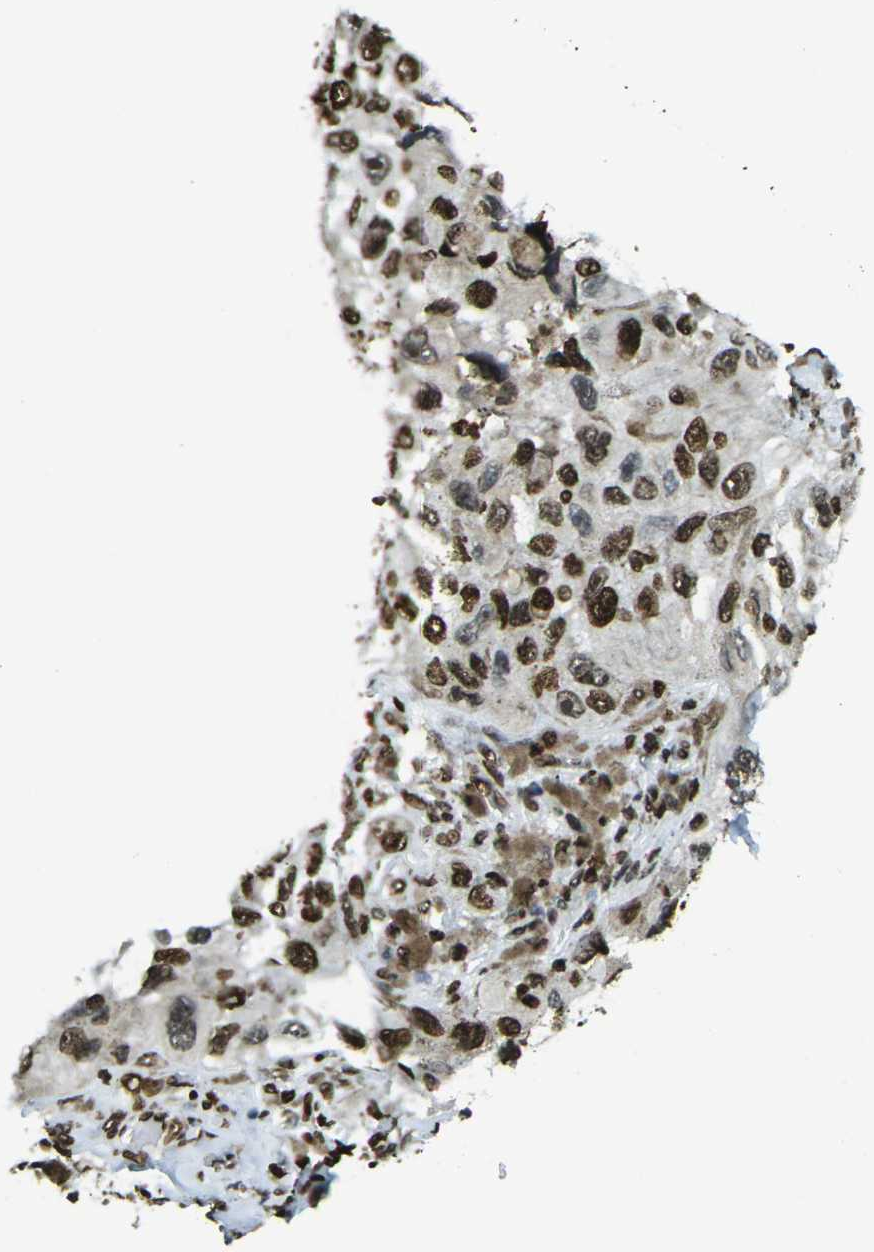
{"staining": {"intensity": "strong", "quantity": ">75%", "location": "nuclear"}, "tissue": "melanoma", "cell_type": "Tumor cells", "image_type": "cancer", "snomed": [{"axis": "morphology", "description": "Malignant melanoma, NOS"}, {"axis": "topography", "description": "Skin"}], "caption": "A high amount of strong nuclear expression is seen in about >75% of tumor cells in melanoma tissue.", "gene": "H1-2", "patient": {"sex": "female", "age": 73}}